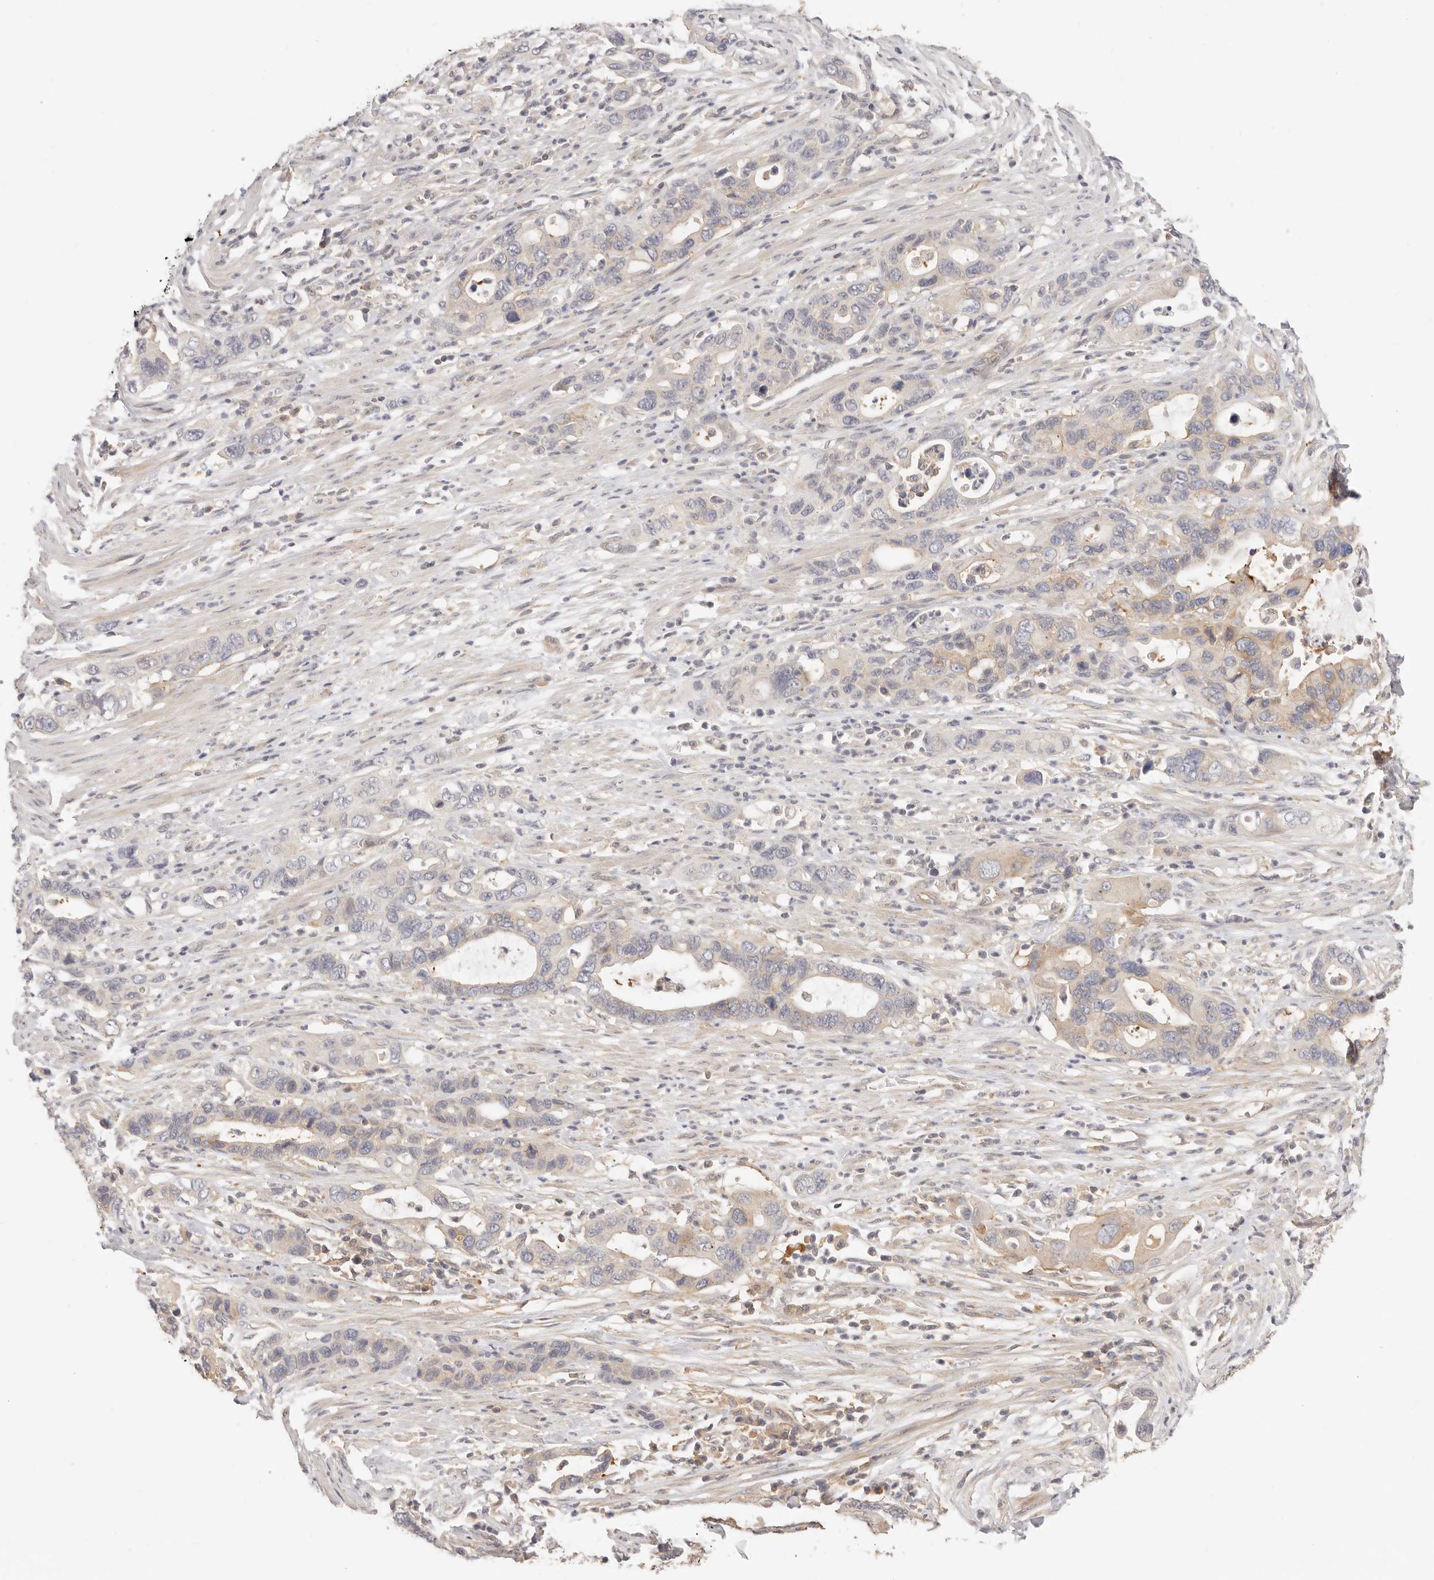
{"staining": {"intensity": "weak", "quantity": "<25%", "location": "cytoplasmic/membranous"}, "tissue": "pancreatic cancer", "cell_type": "Tumor cells", "image_type": "cancer", "snomed": [{"axis": "morphology", "description": "Adenocarcinoma, NOS"}, {"axis": "topography", "description": "Pancreas"}], "caption": "Immunohistochemical staining of pancreatic cancer demonstrates no significant staining in tumor cells.", "gene": "DTNBP1", "patient": {"sex": "female", "age": 71}}